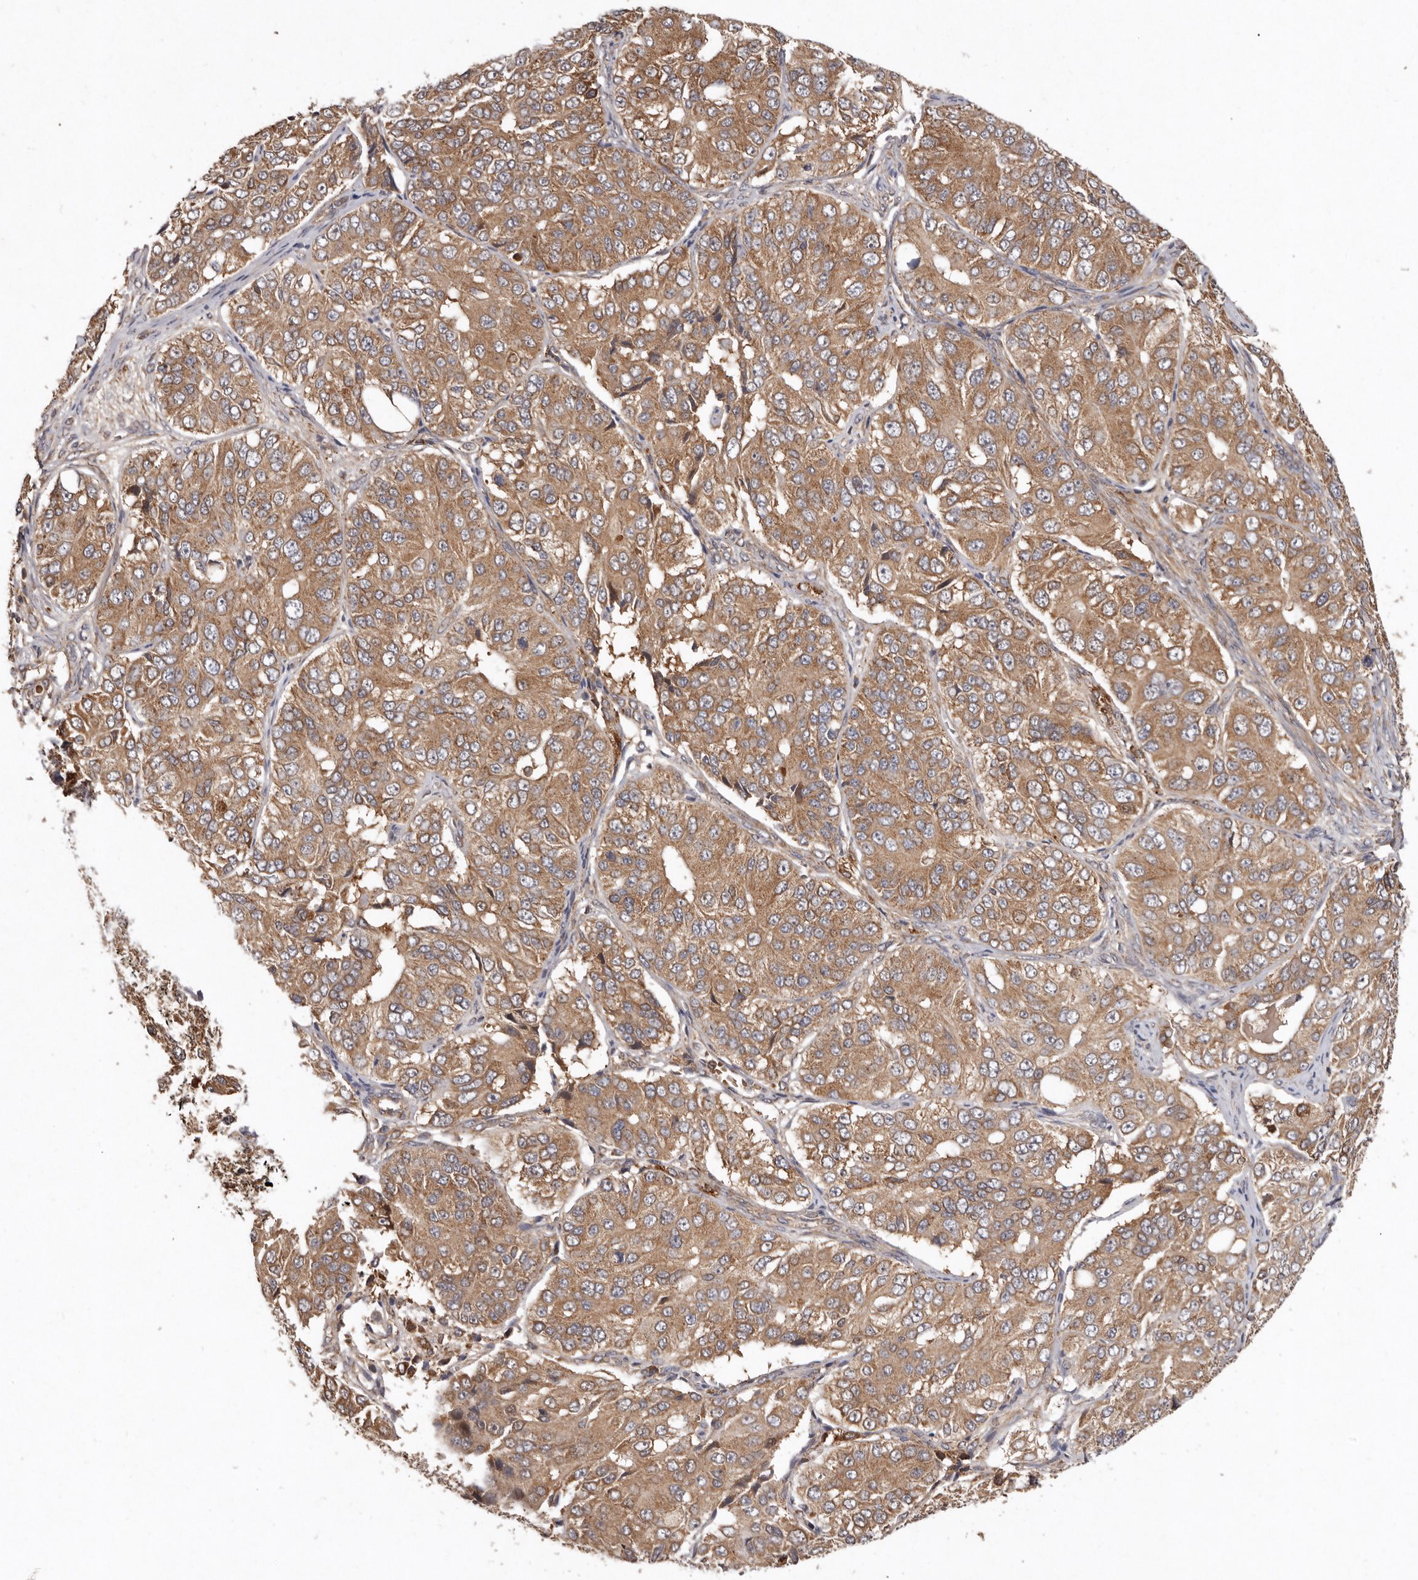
{"staining": {"intensity": "moderate", "quantity": ">75%", "location": "cytoplasmic/membranous"}, "tissue": "ovarian cancer", "cell_type": "Tumor cells", "image_type": "cancer", "snomed": [{"axis": "morphology", "description": "Carcinoma, endometroid"}, {"axis": "topography", "description": "Ovary"}], "caption": "Ovarian cancer stained for a protein shows moderate cytoplasmic/membranous positivity in tumor cells. (Stains: DAB in brown, nuclei in blue, Microscopy: brightfield microscopy at high magnification).", "gene": "GOT1L1", "patient": {"sex": "female", "age": 51}}